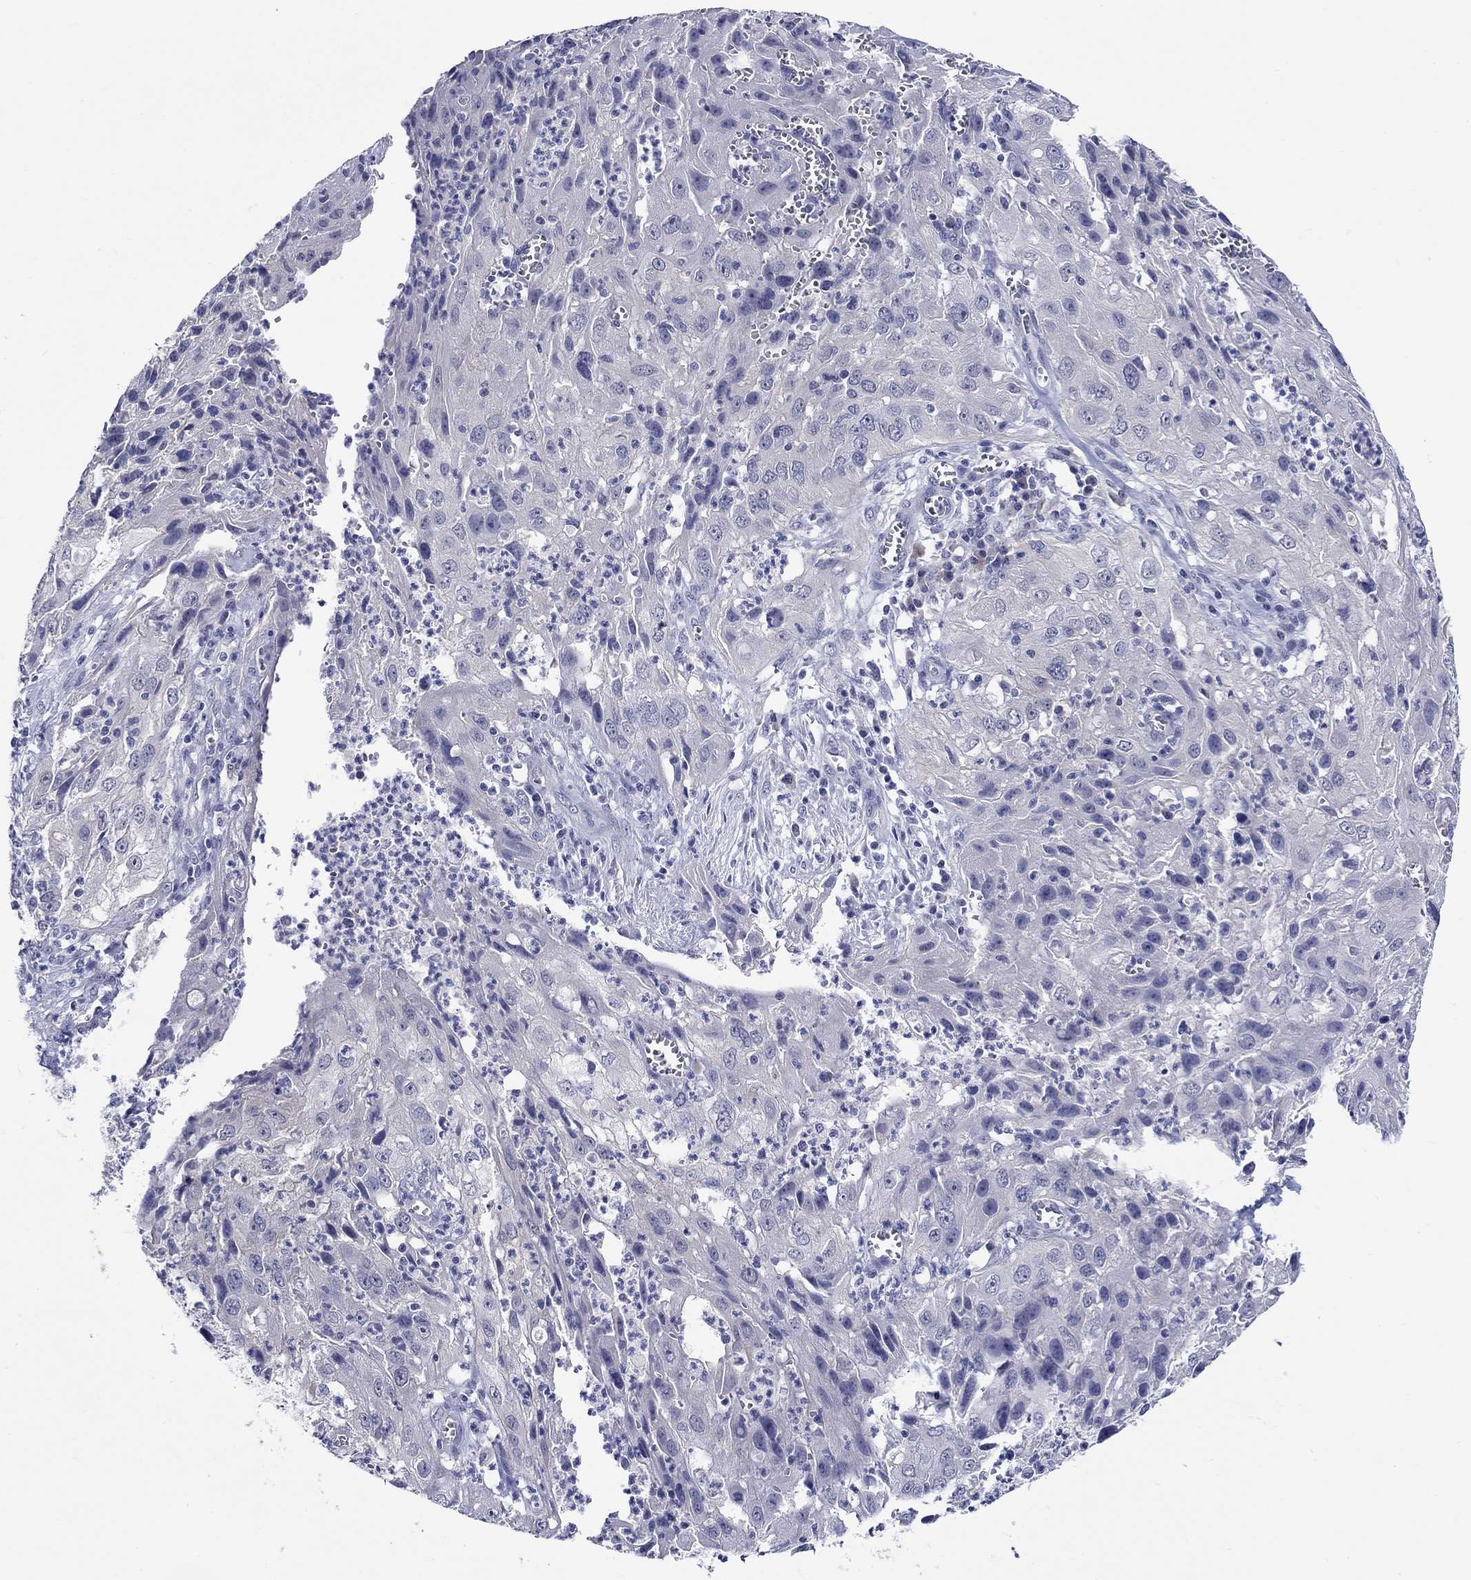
{"staining": {"intensity": "negative", "quantity": "none", "location": "none"}, "tissue": "cervical cancer", "cell_type": "Tumor cells", "image_type": "cancer", "snomed": [{"axis": "morphology", "description": "Squamous cell carcinoma, NOS"}, {"axis": "topography", "description": "Cervix"}], "caption": "IHC micrograph of neoplastic tissue: squamous cell carcinoma (cervical) stained with DAB (3,3'-diaminobenzidine) displays no significant protein staining in tumor cells.", "gene": "SLC30A3", "patient": {"sex": "female", "age": 32}}